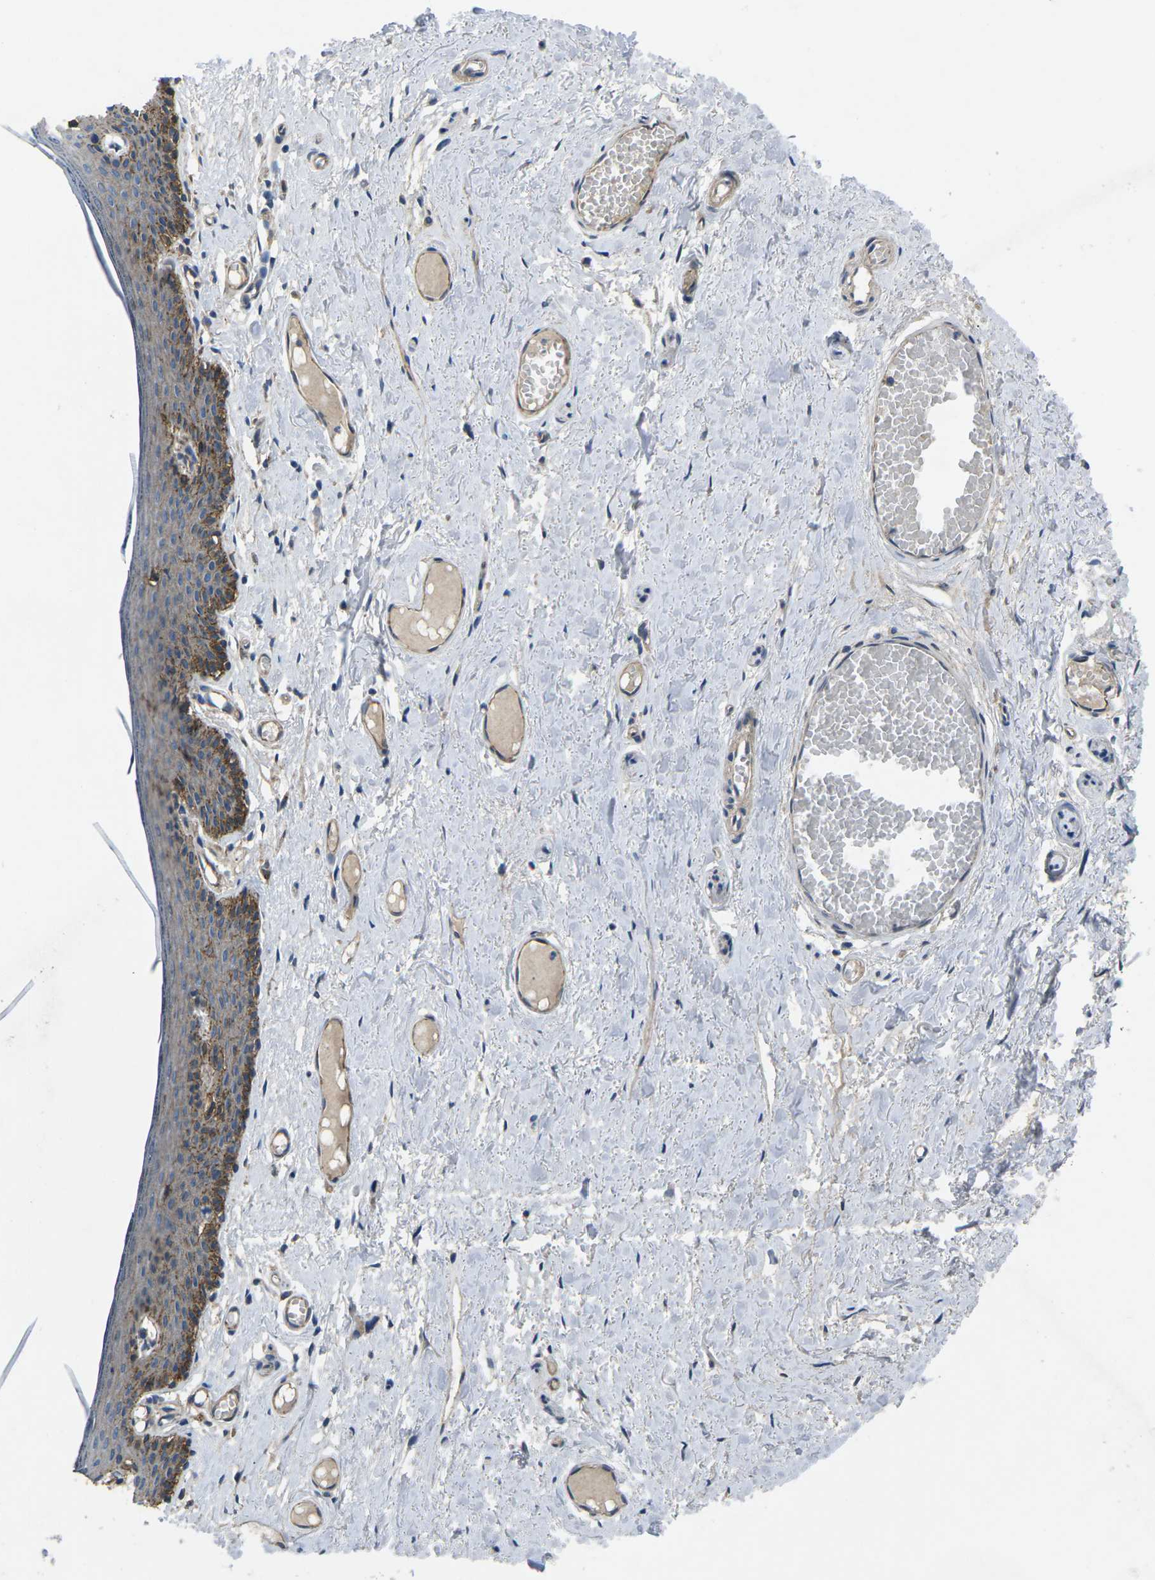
{"staining": {"intensity": "moderate", "quantity": "<25%", "location": "cytoplasmic/membranous"}, "tissue": "skin", "cell_type": "Epidermal cells", "image_type": "normal", "snomed": [{"axis": "morphology", "description": "Normal tissue, NOS"}, {"axis": "topography", "description": "Adipose tissue"}, {"axis": "topography", "description": "Vascular tissue"}, {"axis": "topography", "description": "Anal"}, {"axis": "topography", "description": "Peripheral nerve tissue"}], "caption": "Immunohistochemistry of normal skin demonstrates low levels of moderate cytoplasmic/membranous expression in about <25% of epidermal cells. (DAB IHC, brown staining for protein, blue staining for nuclei).", "gene": "CTNND1", "patient": {"sex": "female", "age": 54}}